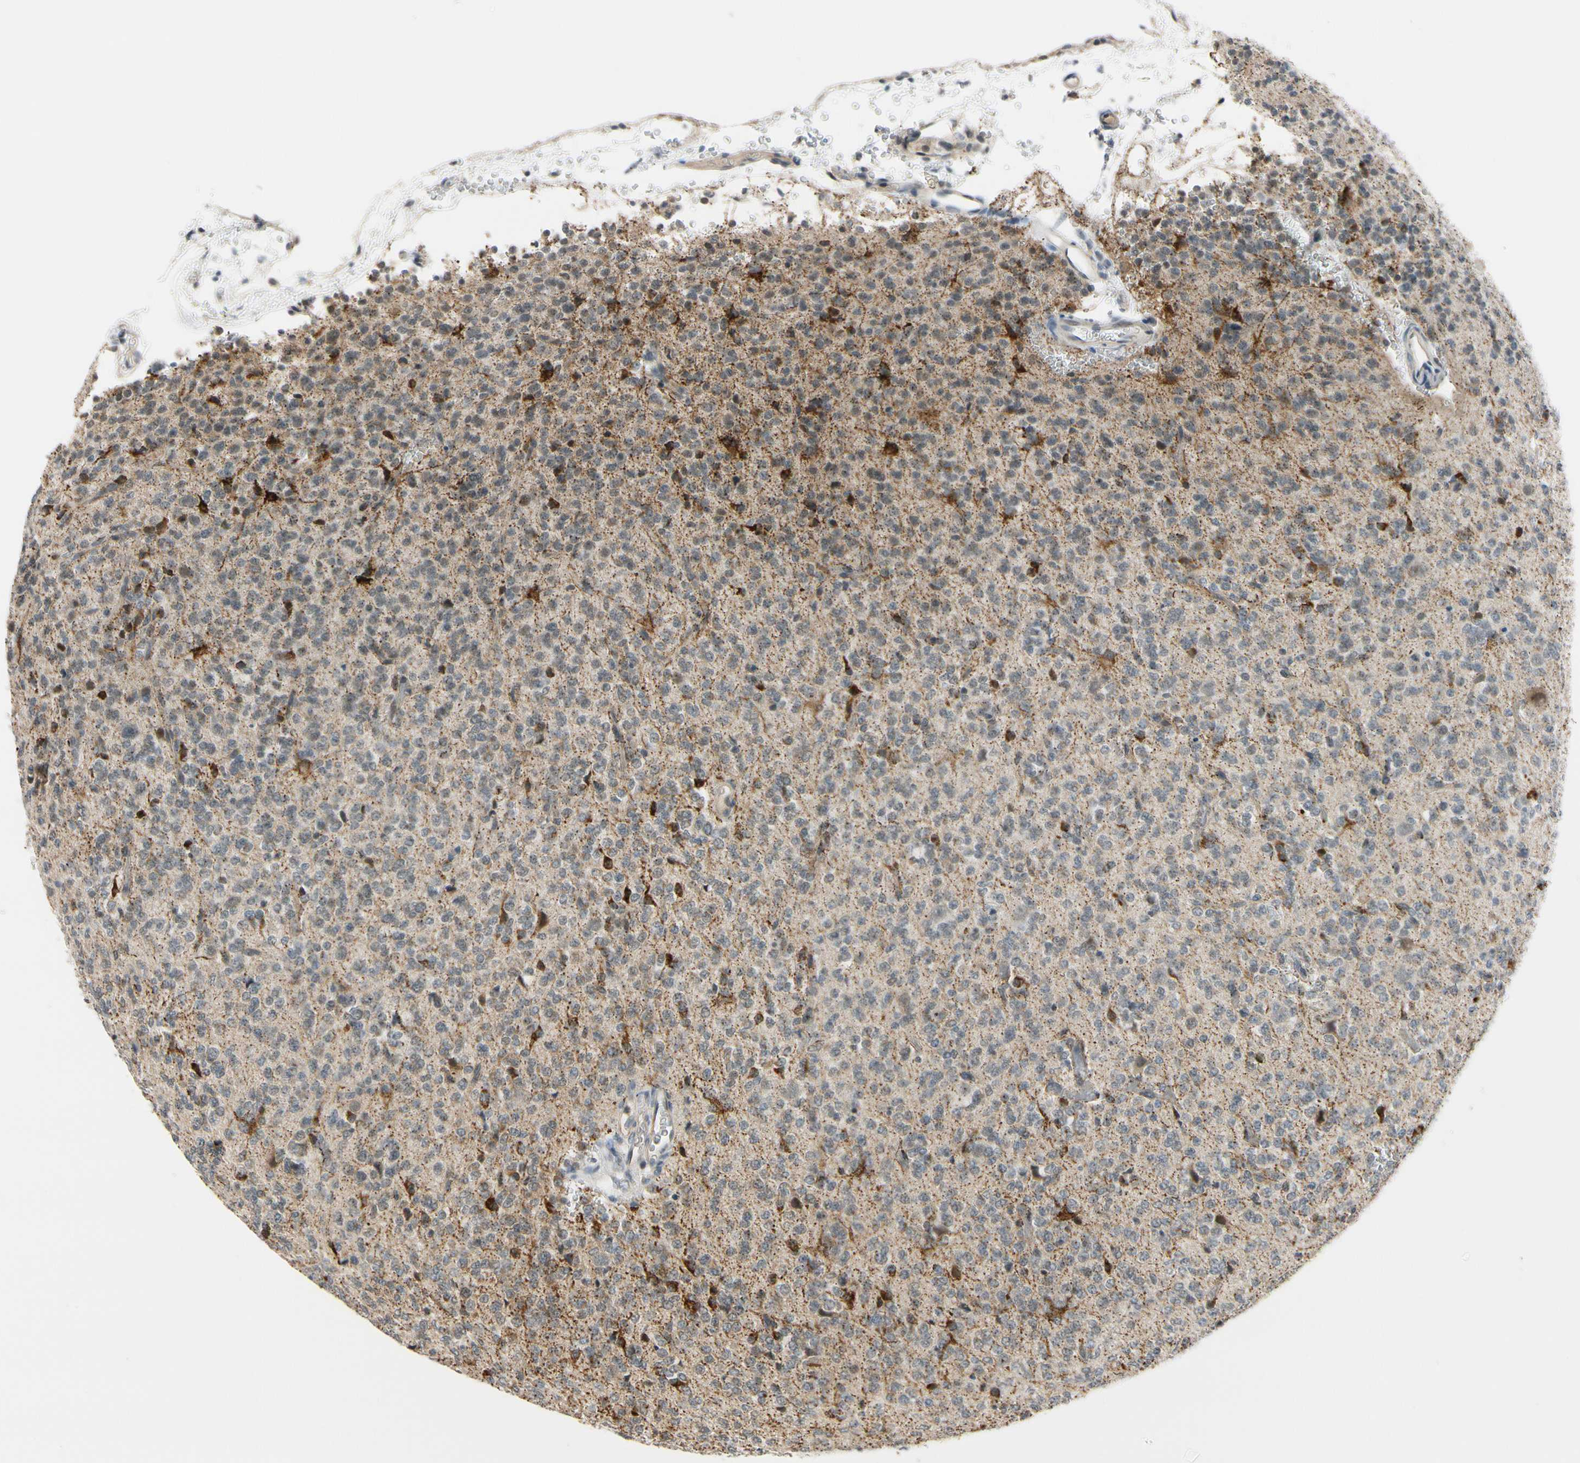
{"staining": {"intensity": "negative", "quantity": "none", "location": "none"}, "tissue": "glioma", "cell_type": "Tumor cells", "image_type": "cancer", "snomed": [{"axis": "morphology", "description": "Glioma, malignant, Low grade"}, {"axis": "topography", "description": "Brain"}], "caption": "This is a photomicrograph of immunohistochemistry (IHC) staining of malignant low-grade glioma, which shows no staining in tumor cells.", "gene": "TAF12", "patient": {"sex": "male", "age": 38}}